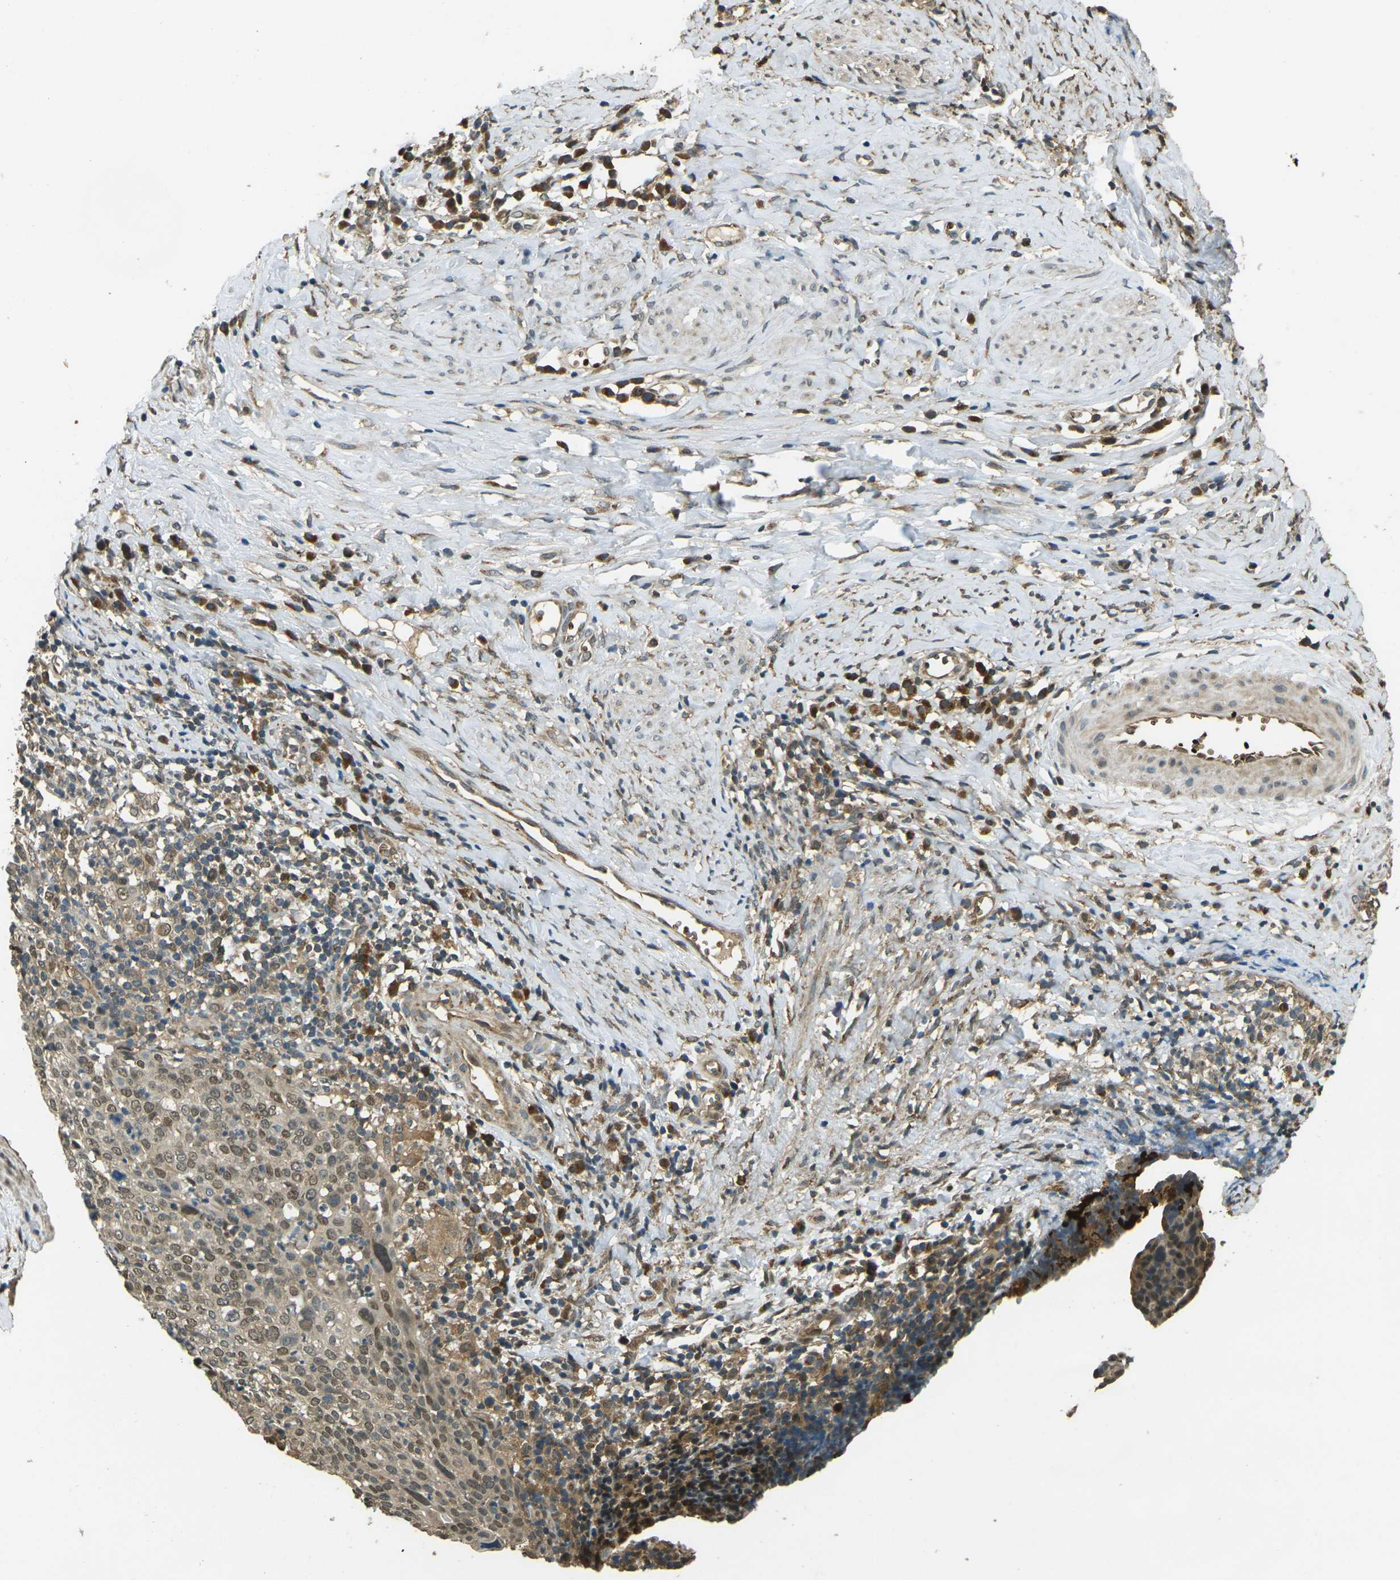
{"staining": {"intensity": "moderate", "quantity": ">75%", "location": "cytoplasmic/membranous,nuclear"}, "tissue": "cervical cancer", "cell_type": "Tumor cells", "image_type": "cancer", "snomed": [{"axis": "morphology", "description": "Squamous cell carcinoma, NOS"}, {"axis": "topography", "description": "Cervix"}], "caption": "Protein positivity by IHC reveals moderate cytoplasmic/membranous and nuclear expression in about >75% of tumor cells in cervical squamous cell carcinoma.", "gene": "TOR1A", "patient": {"sex": "female", "age": 40}}